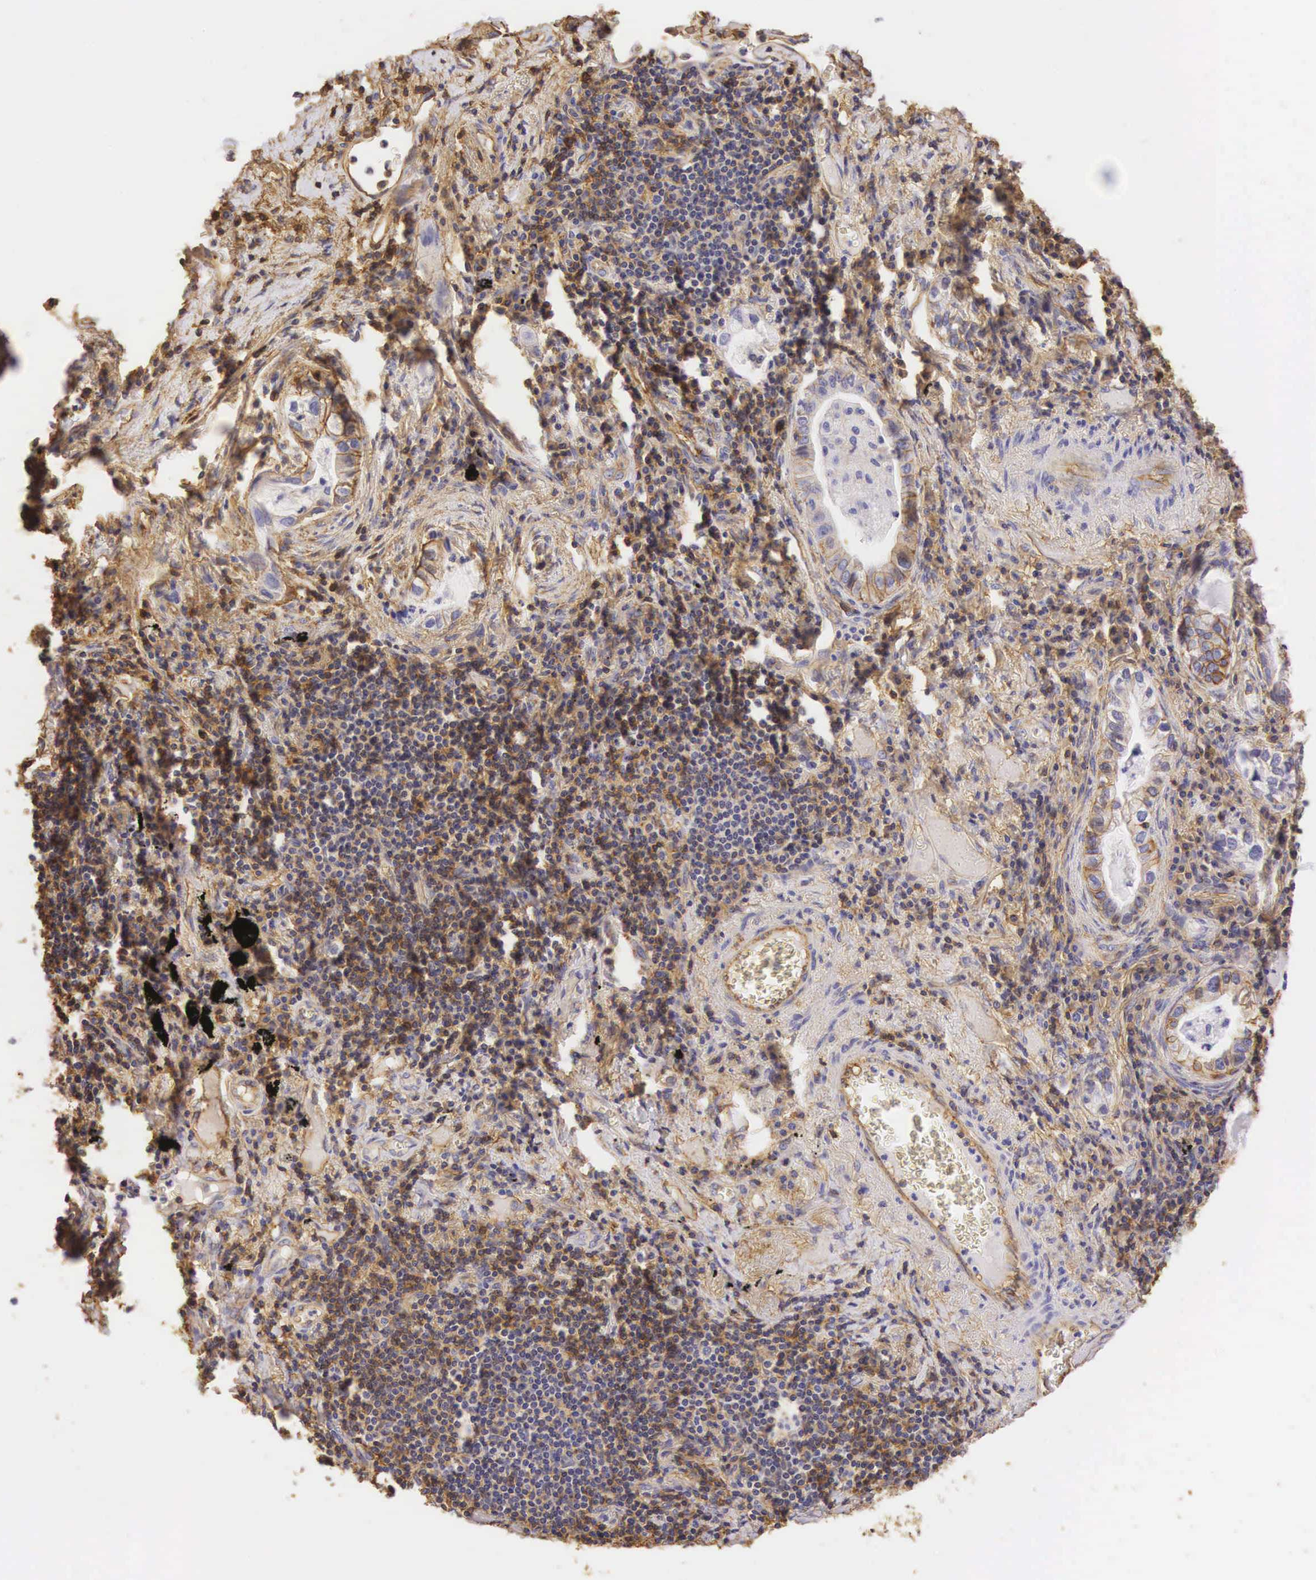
{"staining": {"intensity": "weak", "quantity": "<25%", "location": "cytoplasmic/membranous"}, "tissue": "lung cancer", "cell_type": "Tumor cells", "image_type": "cancer", "snomed": [{"axis": "morphology", "description": "Adenocarcinoma, NOS"}, {"axis": "topography", "description": "Lung"}], "caption": "Micrograph shows no protein positivity in tumor cells of lung cancer tissue.", "gene": "CD99", "patient": {"sex": "female", "age": 50}}